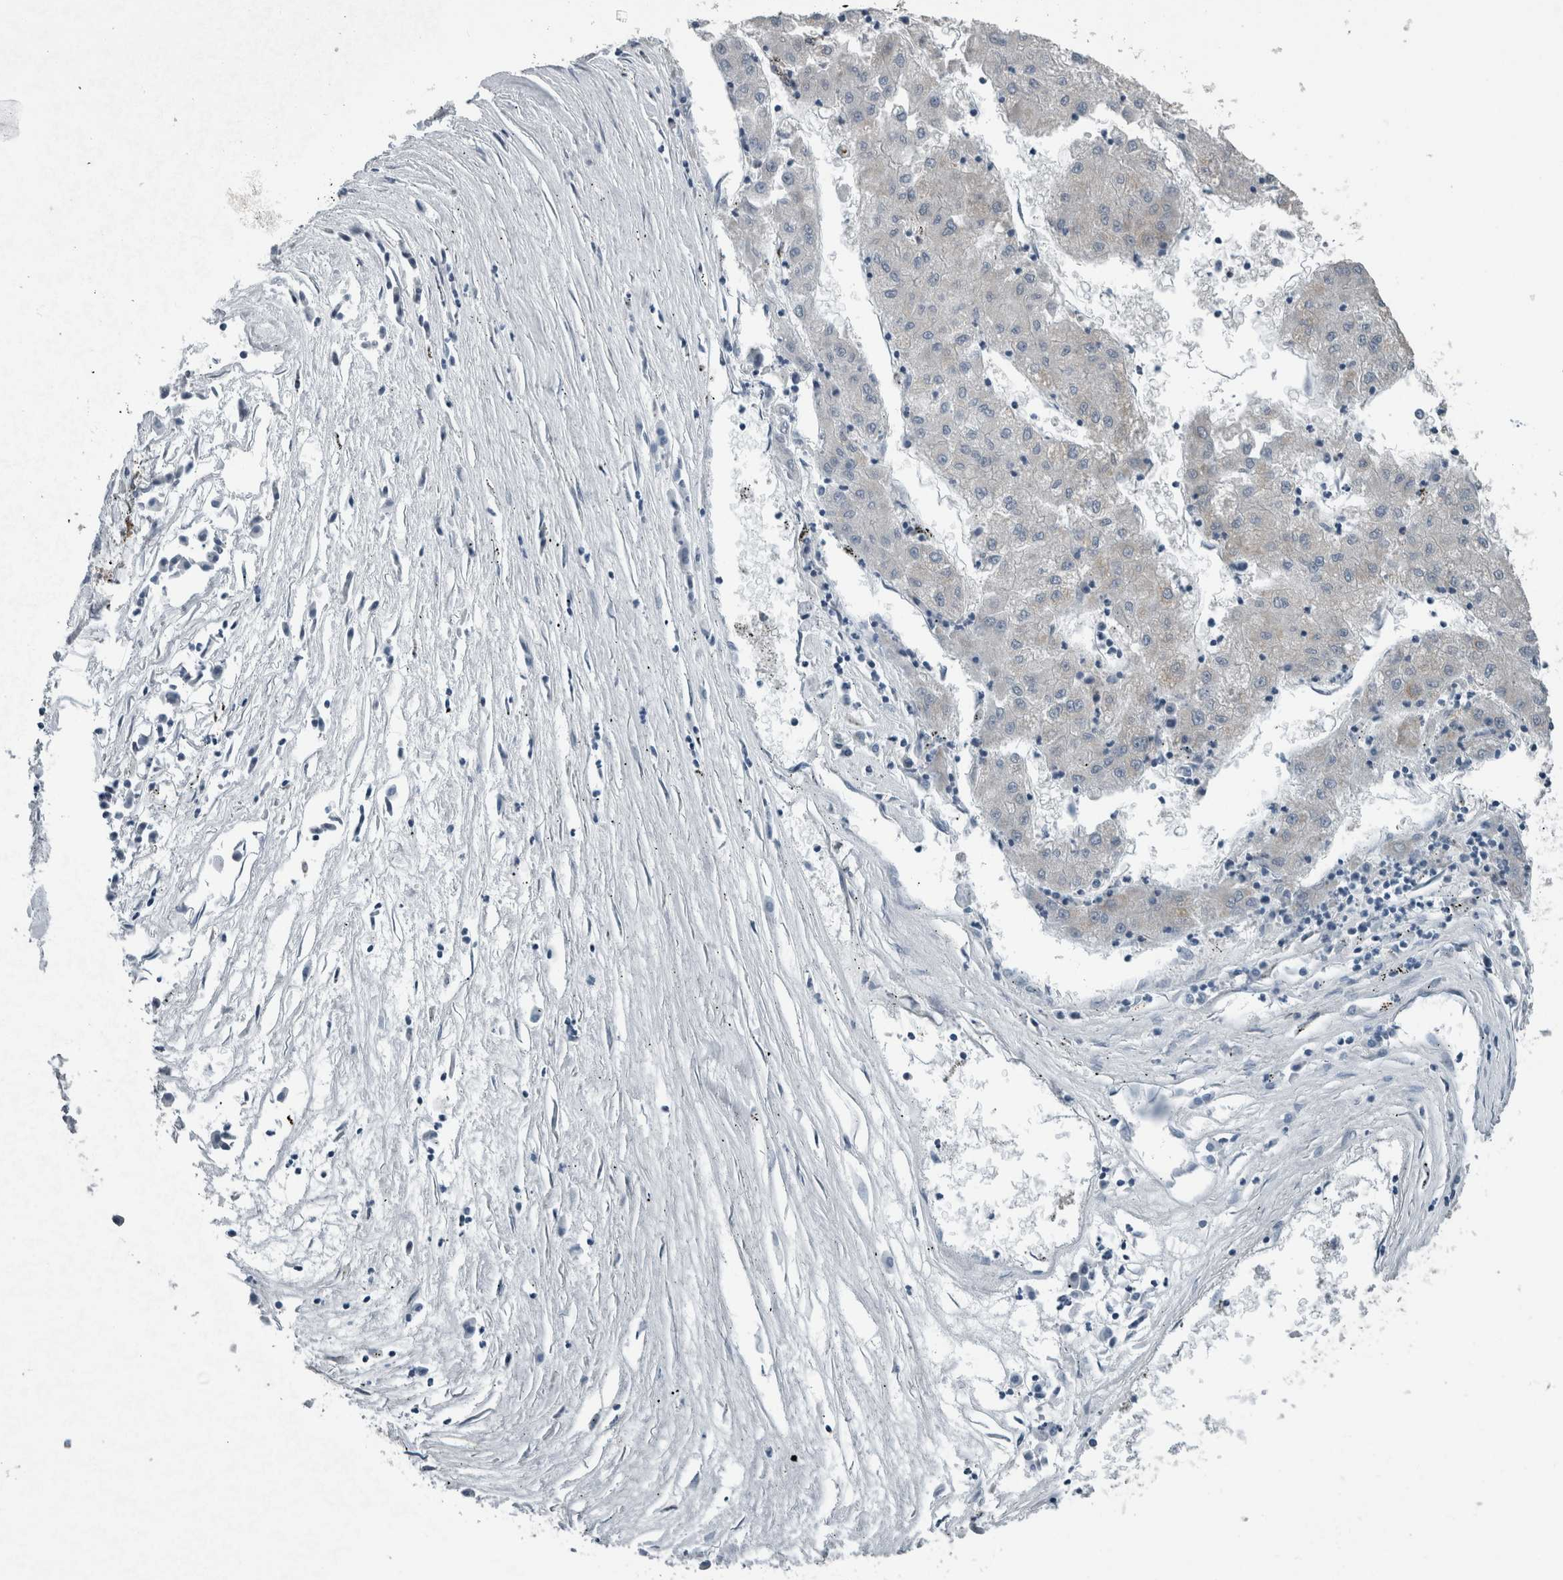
{"staining": {"intensity": "negative", "quantity": "none", "location": "none"}, "tissue": "liver cancer", "cell_type": "Tumor cells", "image_type": "cancer", "snomed": [{"axis": "morphology", "description": "Carcinoma, Hepatocellular, NOS"}, {"axis": "topography", "description": "Liver"}], "caption": "A histopathology image of hepatocellular carcinoma (liver) stained for a protein reveals no brown staining in tumor cells. (DAB (3,3'-diaminobenzidine) IHC, high magnification).", "gene": "ACSF2", "patient": {"sex": "male", "age": 72}}